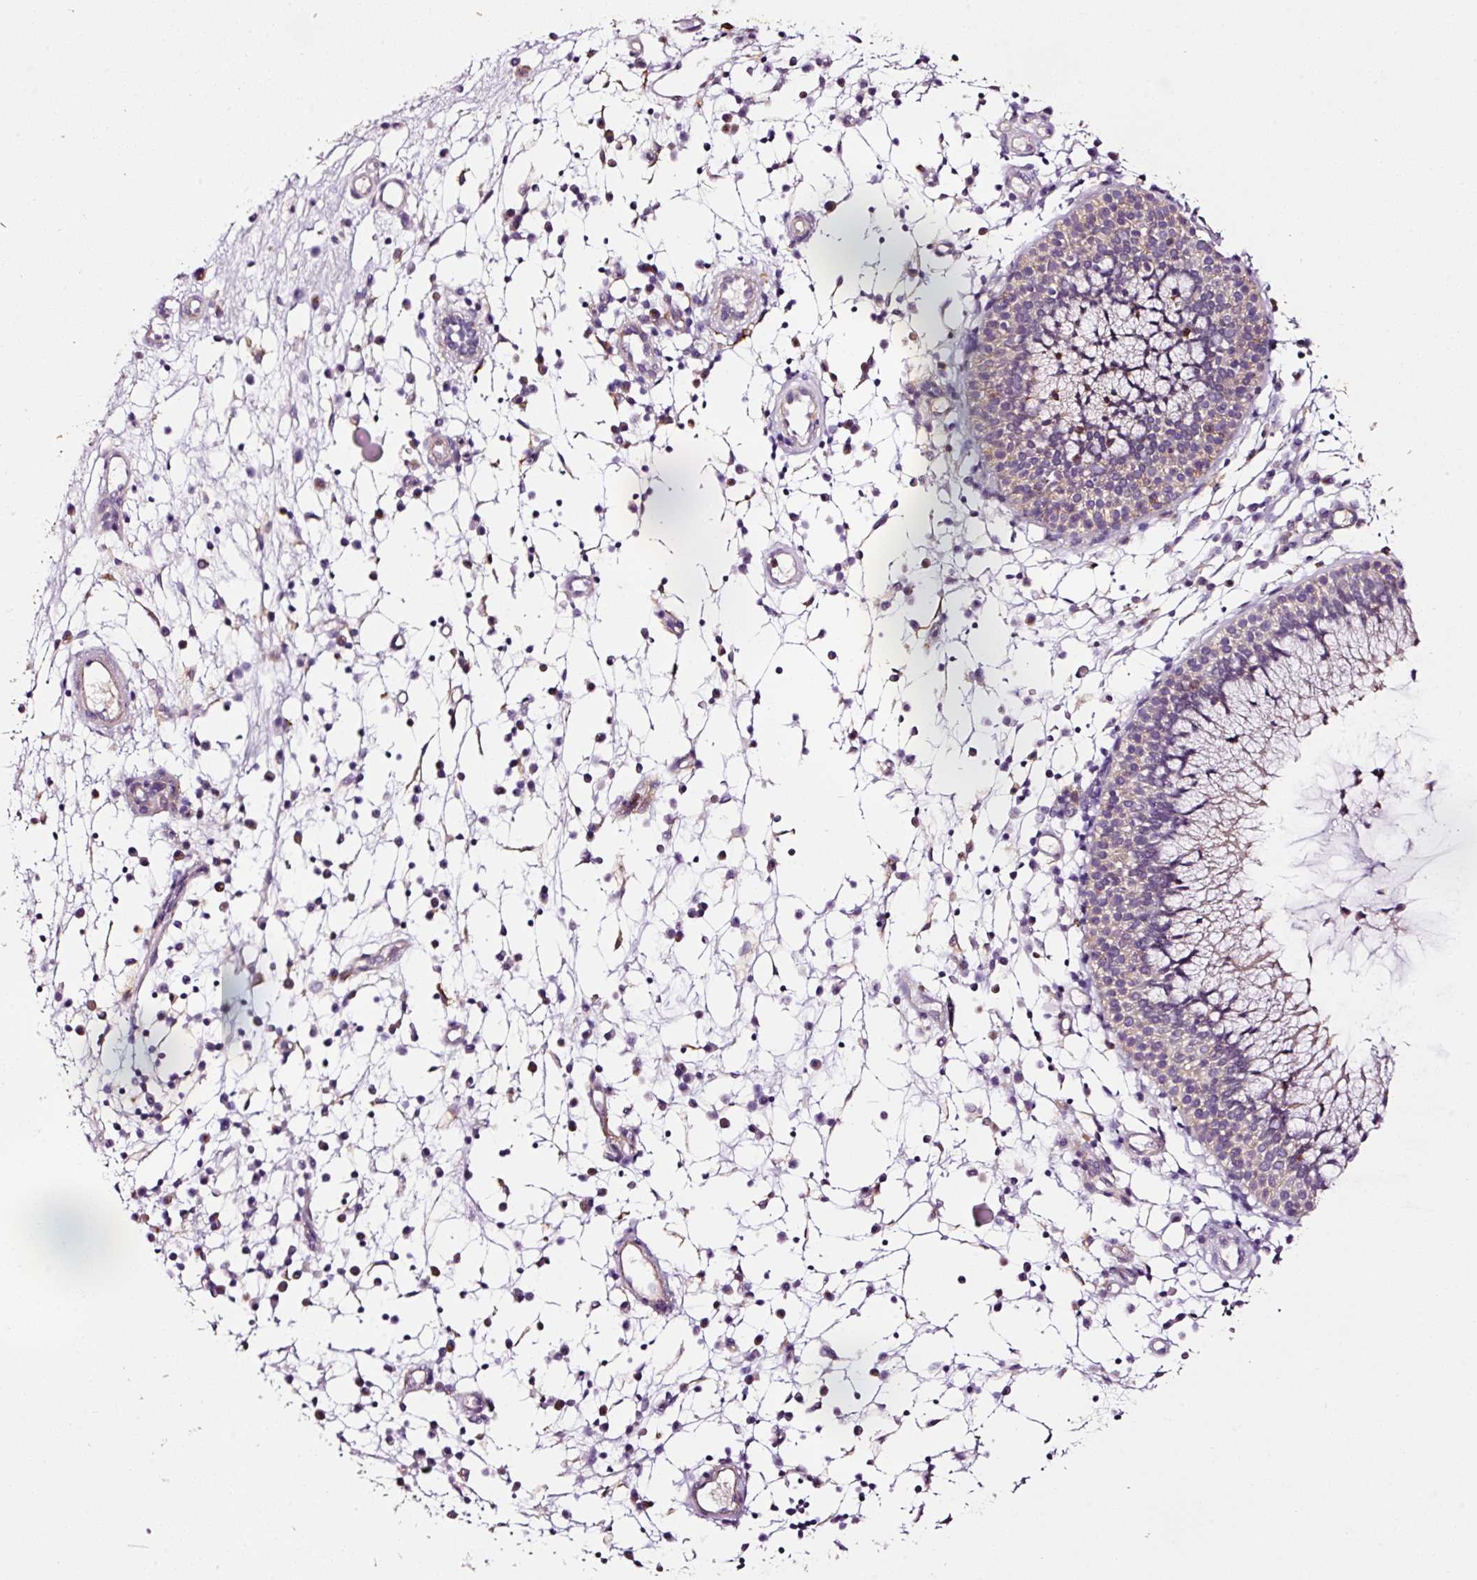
{"staining": {"intensity": "negative", "quantity": "none", "location": "none"}, "tissue": "nasopharynx", "cell_type": "Respiratory epithelial cells", "image_type": "normal", "snomed": [{"axis": "morphology", "description": "Normal tissue, NOS"}, {"axis": "topography", "description": "Nasopharynx"}], "caption": "This is an immunohistochemistry histopathology image of benign nasopharynx. There is no positivity in respiratory epithelial cells.", "gene": "ABCB4", "patient": {"sex": "male", "age": 21}}